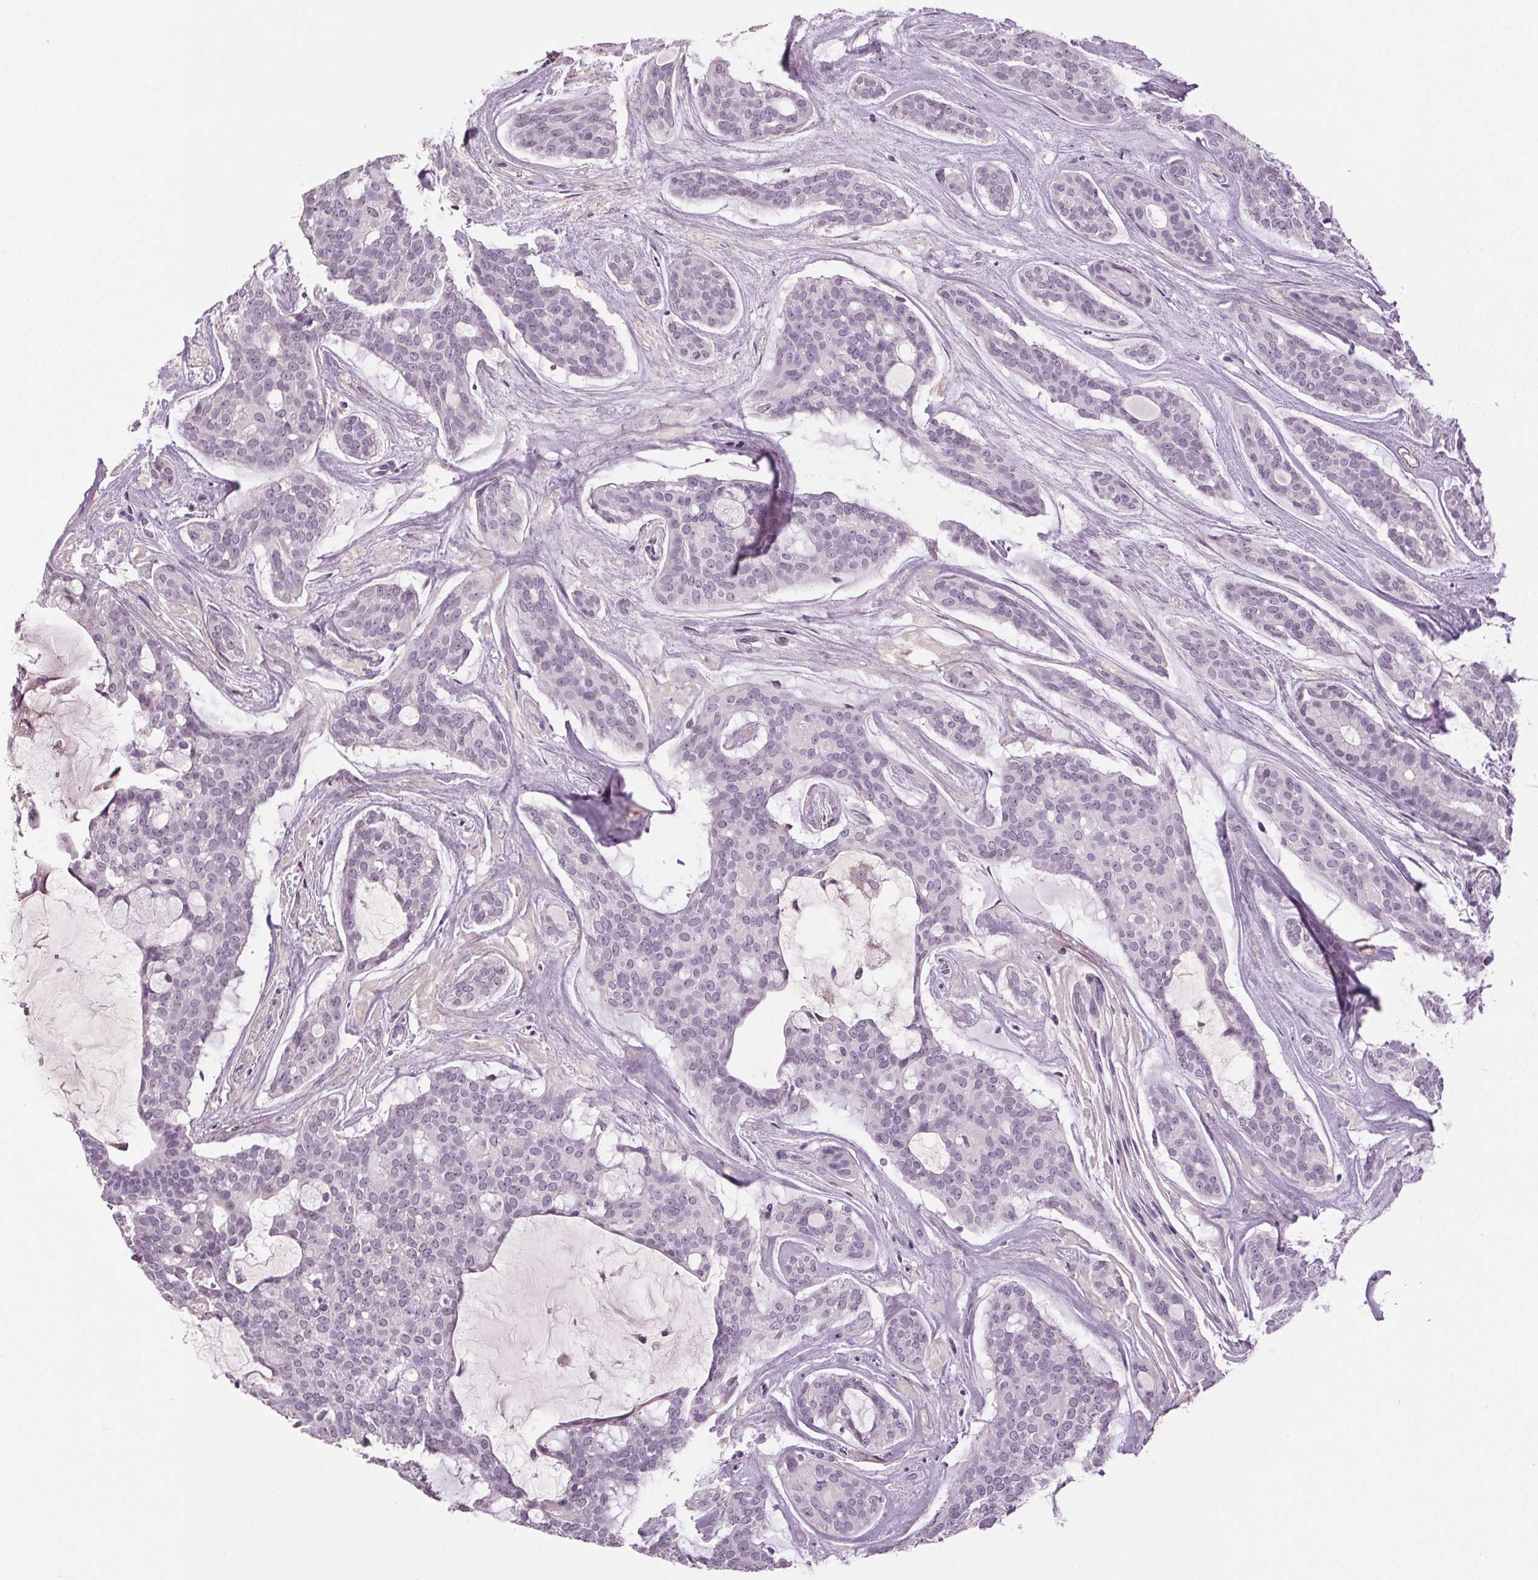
{"staining": {"intensity": "negative", "quantity": "none", "location": "none"}, "tissue": "head and neck cancer", "cell_type": "Tumor cells", "image_type": "cancer", "snomed": [{"axis": "morphology", "description": "Adenocarcinoma, NOS"}, {"axis": "topography", "description": "Head-Neck"}], "caption": "Immunohistochemistry photomicrograph of neoplastic tissue: head and neck cancer (adenocarcinoma) stained with DAB (3,3'-diaminobenzidine) reveals no significant protein expression in tumor cells.", "gene": "DNAH12", "patient": {"sex": "male", "age": 66}}